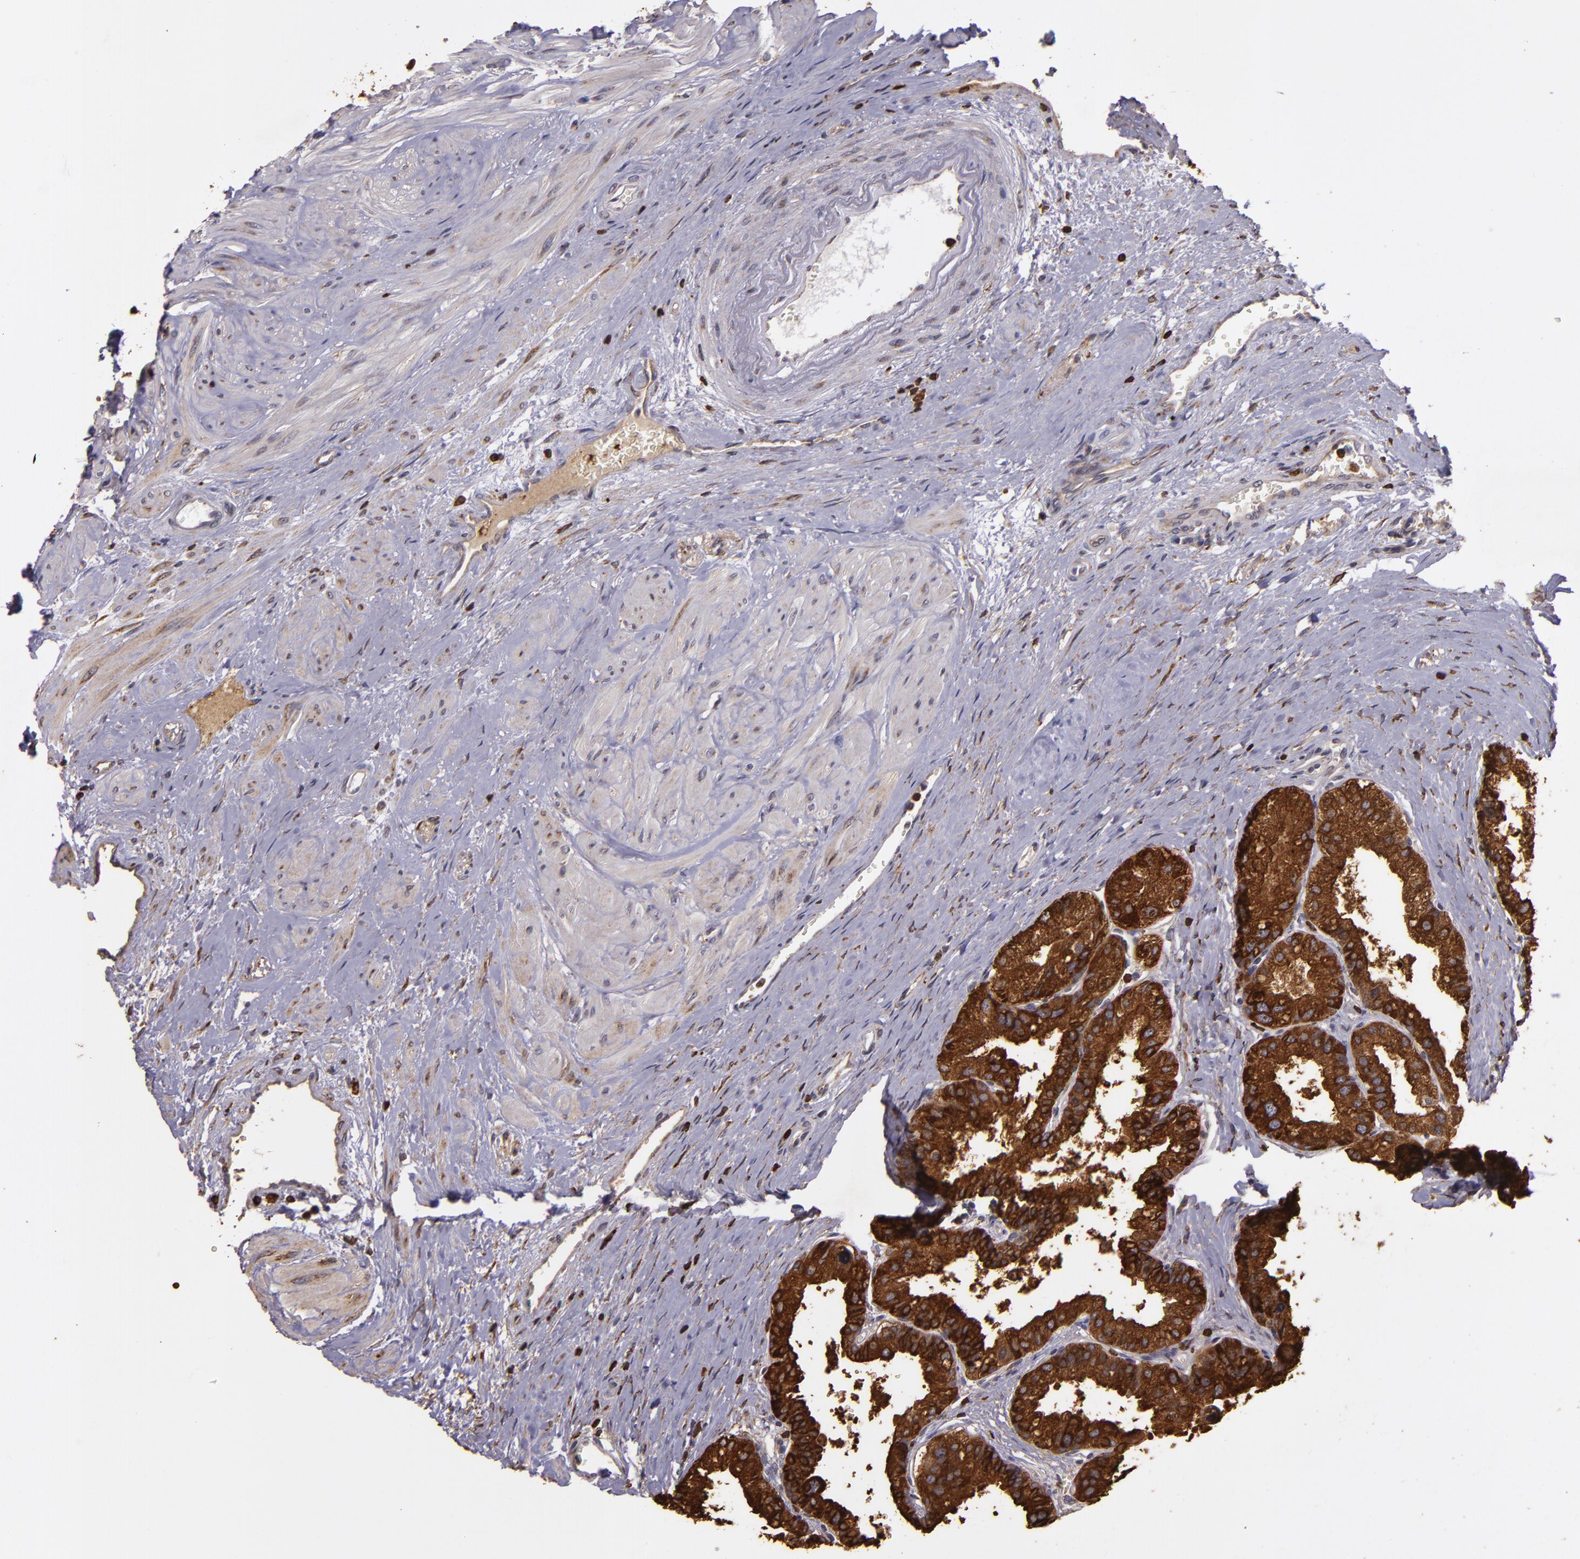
{"staining": {"intensity": "strong", "quantity": ">75%", "location": "cytoplasmic/membranous"}, "tissue": "prostate", "cell_type": "Glandular cells", "image_type": "normal", "snomed": [{"axis": "morphology", "description": "Normal tissue, NOS"}, {"axis": "topography", "description": "Prostate"}], "caption": "The photomicrograph displays staining of normal prostate, revealing strong cytoplasmic/membranous protein staining (brown color) within glandular cells.", "gene": "SLC9A3R1", "patient": {"sex": "male", "age": 60}}